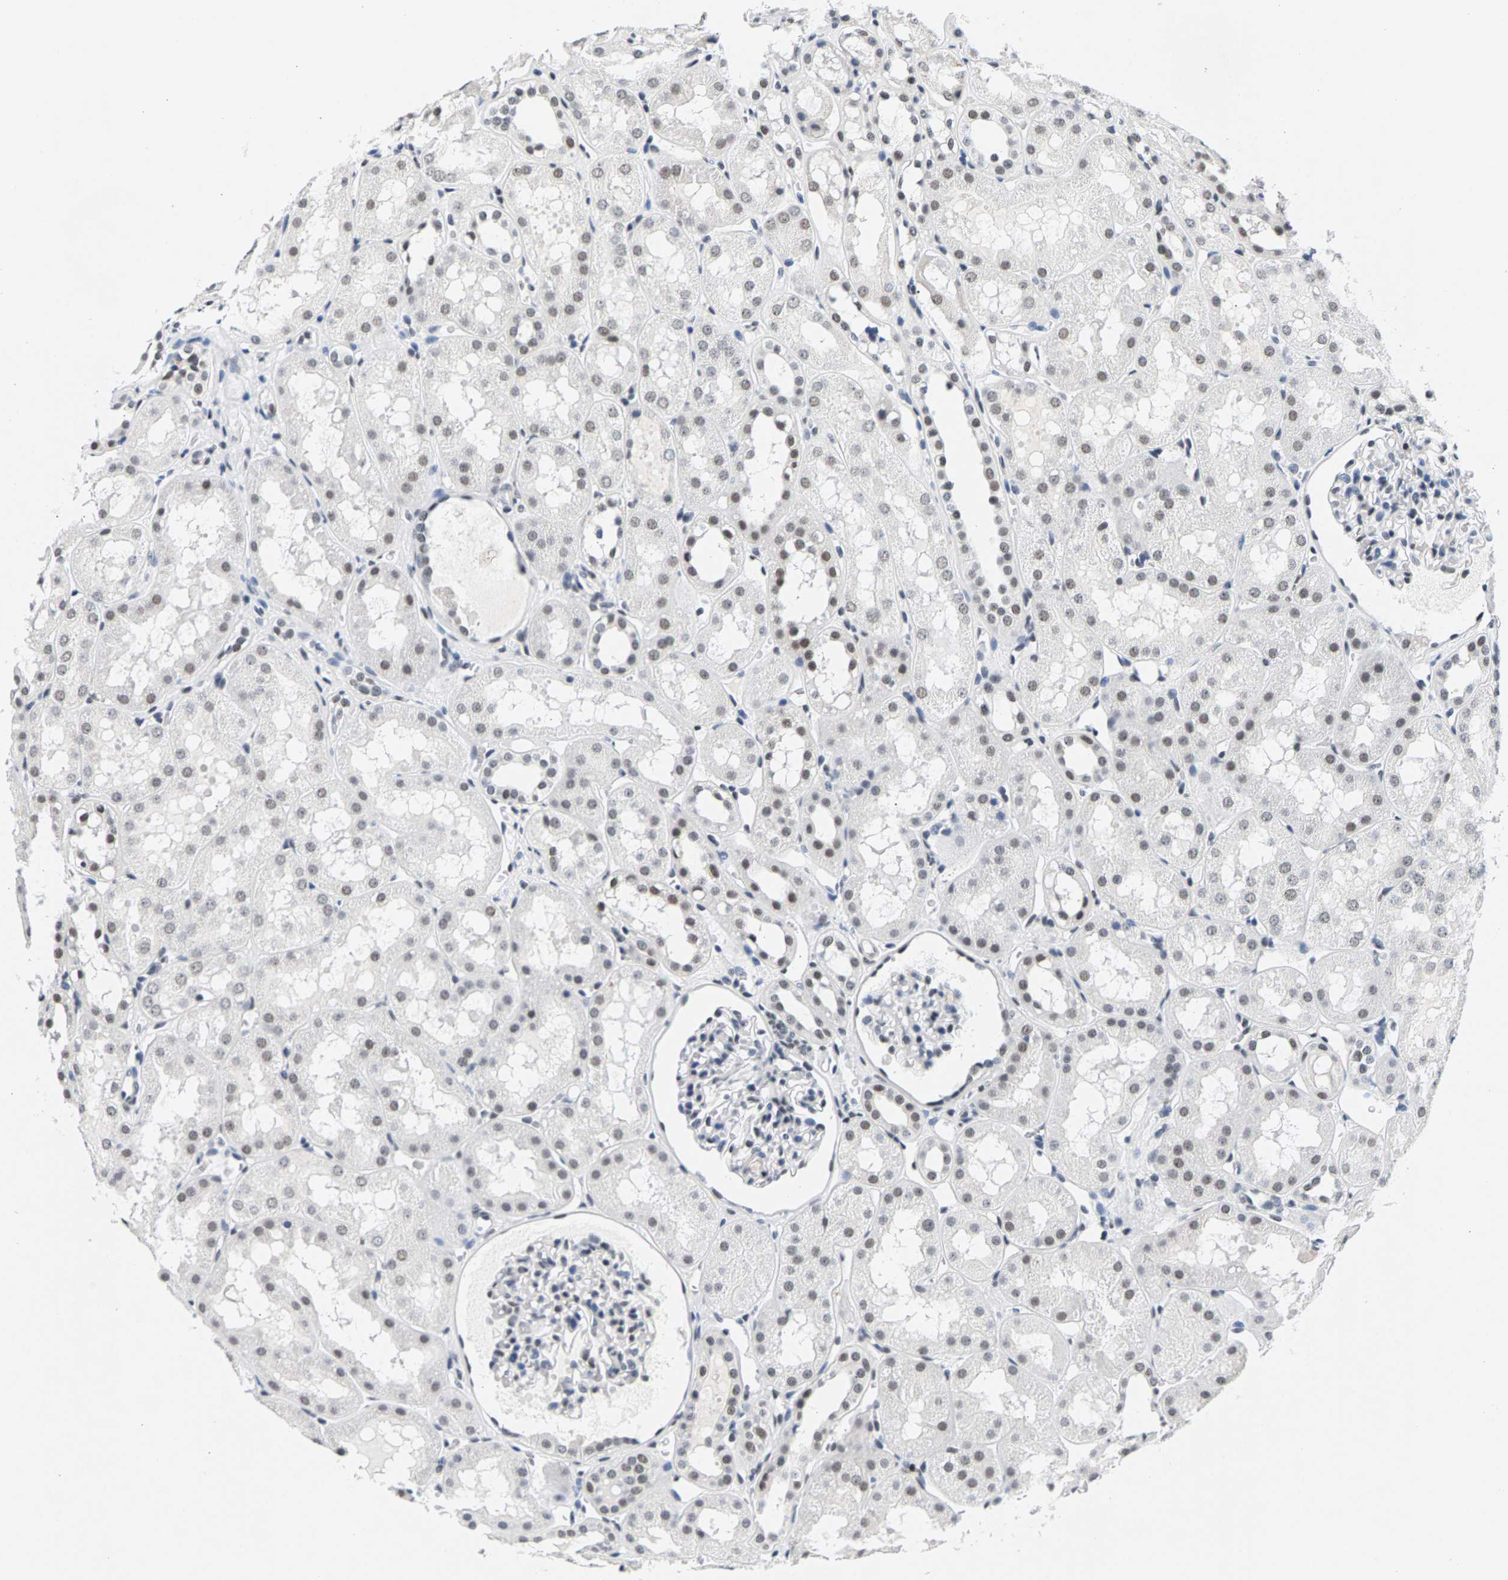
{"staining": {"intensity": "weak", "quantity": "<25%", "location": "nuclear"}, "tissue": "kidney", "cell_type": "Cells in glomeruli", "image_type": "normal", "snomed": [{"axis": "morphology", "description": "Normal tissue, NOS"}, {"axis": "topography", "description": "Kidney"}, {"axis": "topography", "description": "Urinary bladder"}], "caption": "Photomicrograph shows no protein positivity in cells in glomeruli of normal kidney. (IHC, brightfield microscopy, high magnification).", "gene": "ATF2", "patient": {"sex": "male", "age": 16}}